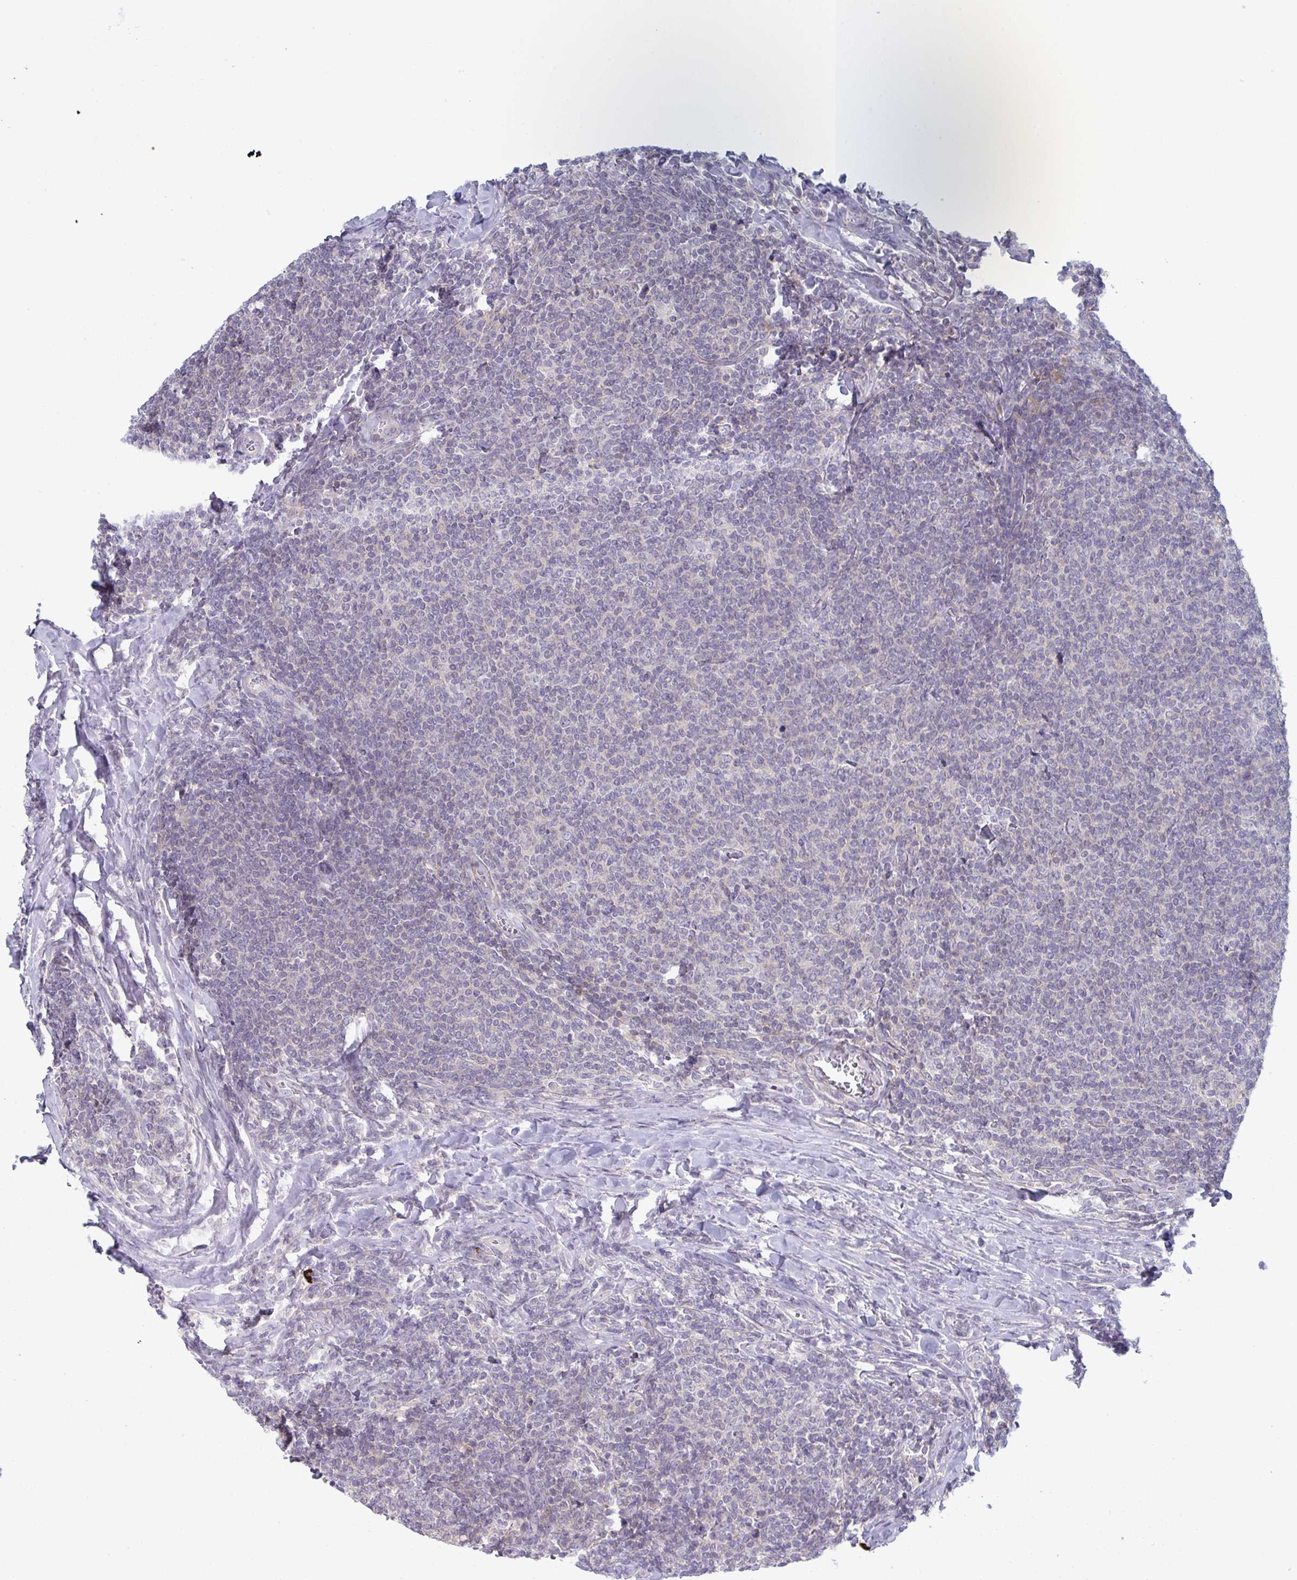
{"staining": {"intensity": "negative", "quantity": "none", "location": "none"}, "tissue": "lymphoma", "cell_type": "Tumor cells", "image_type": "cancer", "snomed": [{"axis": "morphology", "description": "Malignant lymphoma, non-Hodgkin's type, Low grade"}, {"axis": "topography", "description": "Lymph node"}], "caption": "This is an immunohistochemistry micrograph of human lymphoma. There is no positivity in tumor cells.", "gene": "STK26", "patient": {"sex": "male", "age": 52}}